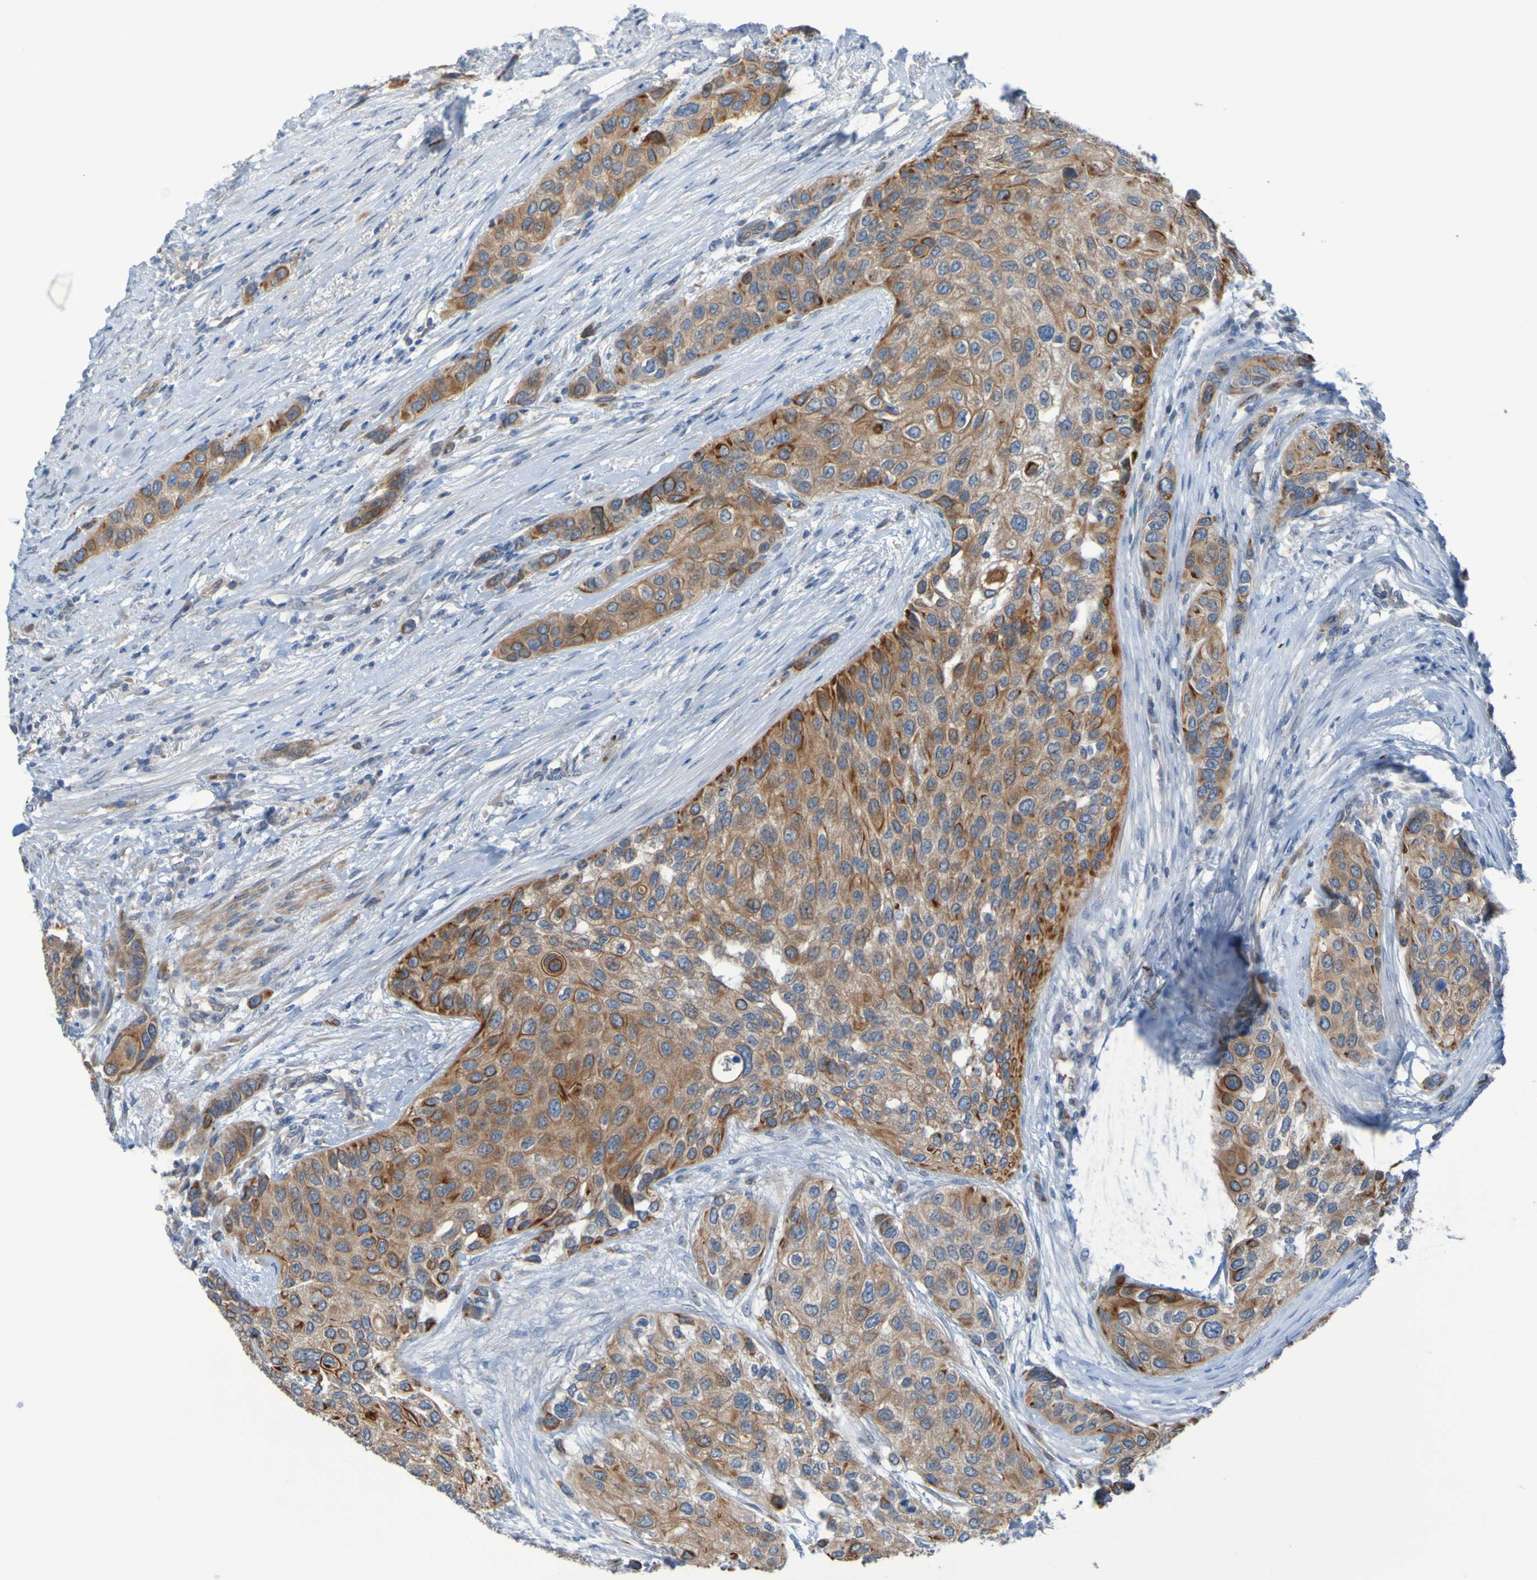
{"staining": {"intensity": "moderate", "quantity": ">75%", "location": "cytoplasmic/membranous"}, "tissue": "urothelial cancer", "cell_type": "Tumor cells", "image_type": "cancer", "snomed": [{"axis": "morphology", "description": "Urothelial carcinoma, High grade"}, {"axis": "topography", "description": "Urinary bladder"}], "caption": "This is an image of IHC staining of high-grade urothelial carcinoma, which shows moderate staining in the cytoplasmic/membranous of tumor cells.", "gene": "NPRL3", "patient": {"sex": "female", "age": 56}}